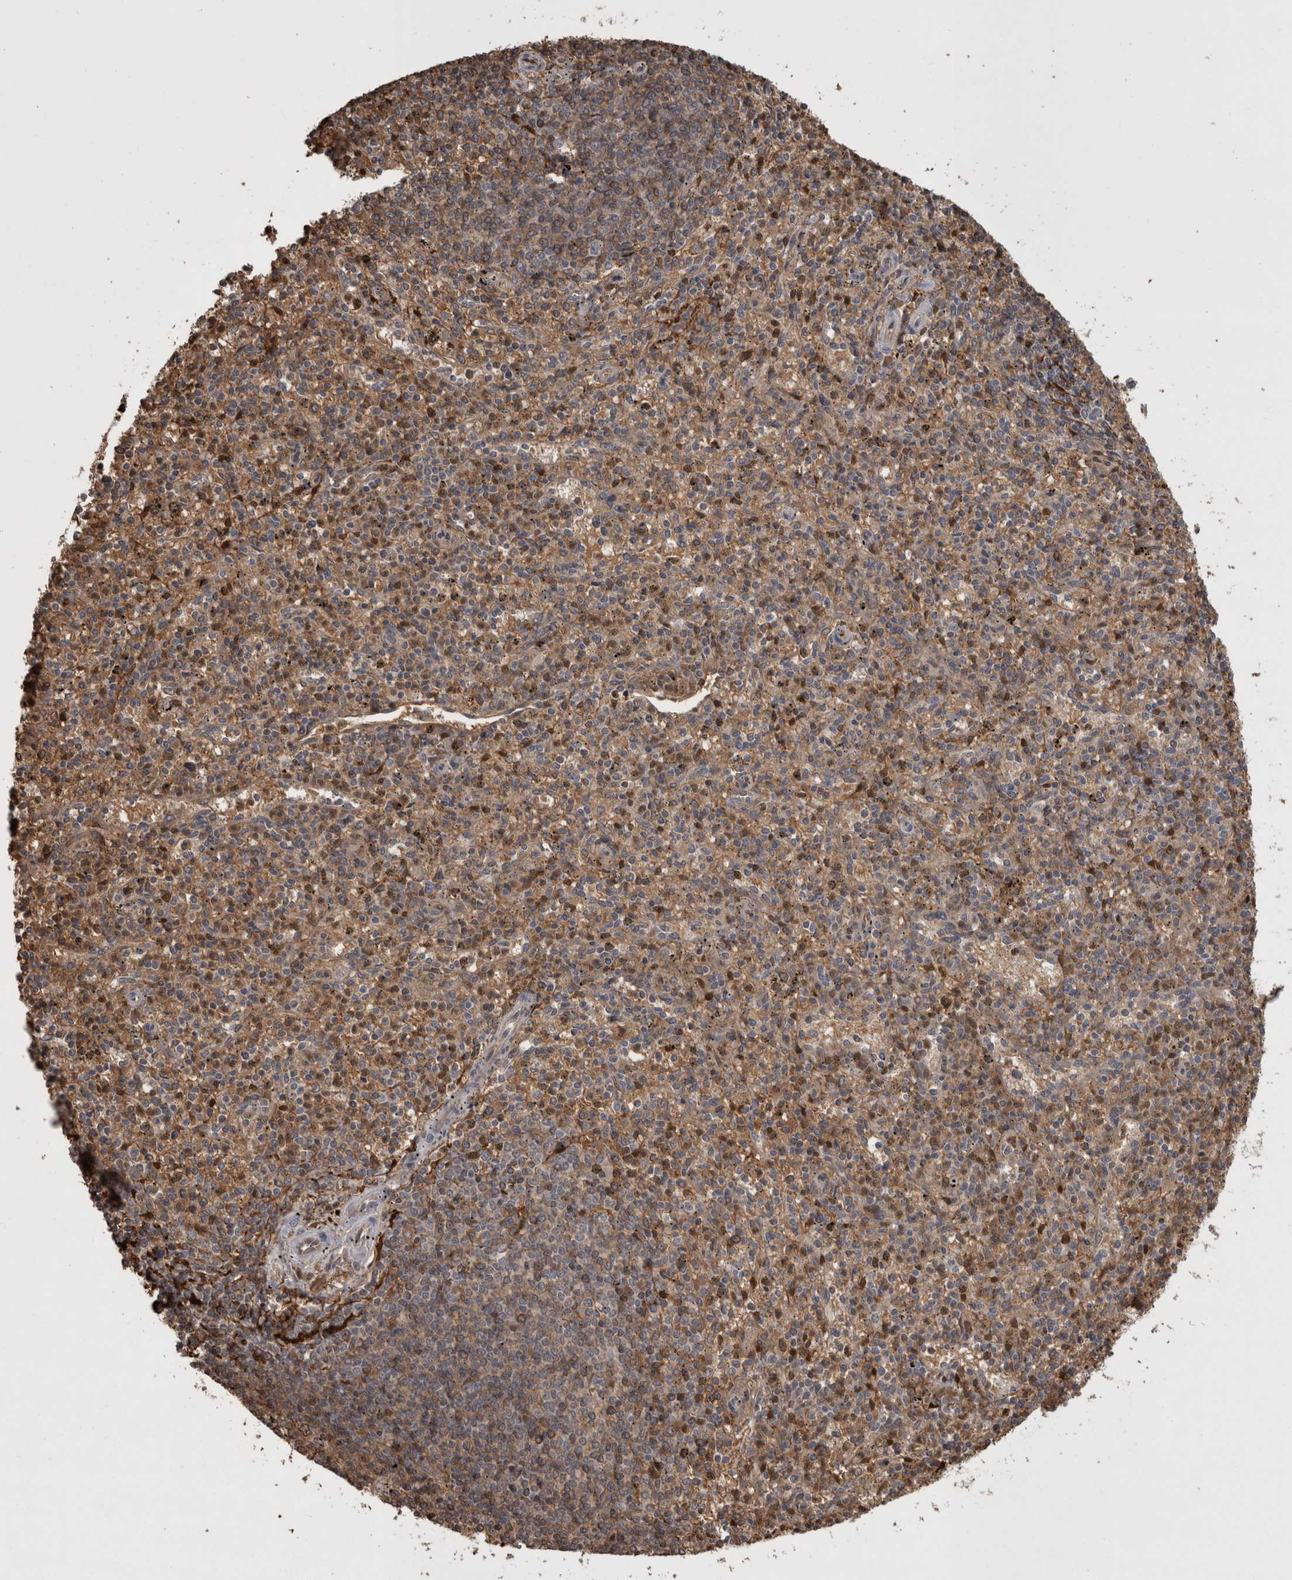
{"staining": {"intensity": "moderate", "quantity": "<25%", "location": "cytoplasmic/membranous,nuclear"}, "tissue": "spleen", "cell_type": "Cells in red pulp", "image_type": "normal", "snomed": [{"axis": "morphology", "description": "Normal tissue, NOS"}, {"axis": "topography", "description": "Spleen"}], "caption": "A low amount of moderate cytoplasmic/membranous,nuclear staining is present in approximately <25% of cells in red pulp in unremarkable spleen. Using DAB (3,3'-diaminobenzidine) (brown) and hematoxylin (blue) stains, captured at high magnification using brightfield microscopy.", "gene": "LXN", "patient": {"sex": "male", "age": 72}}